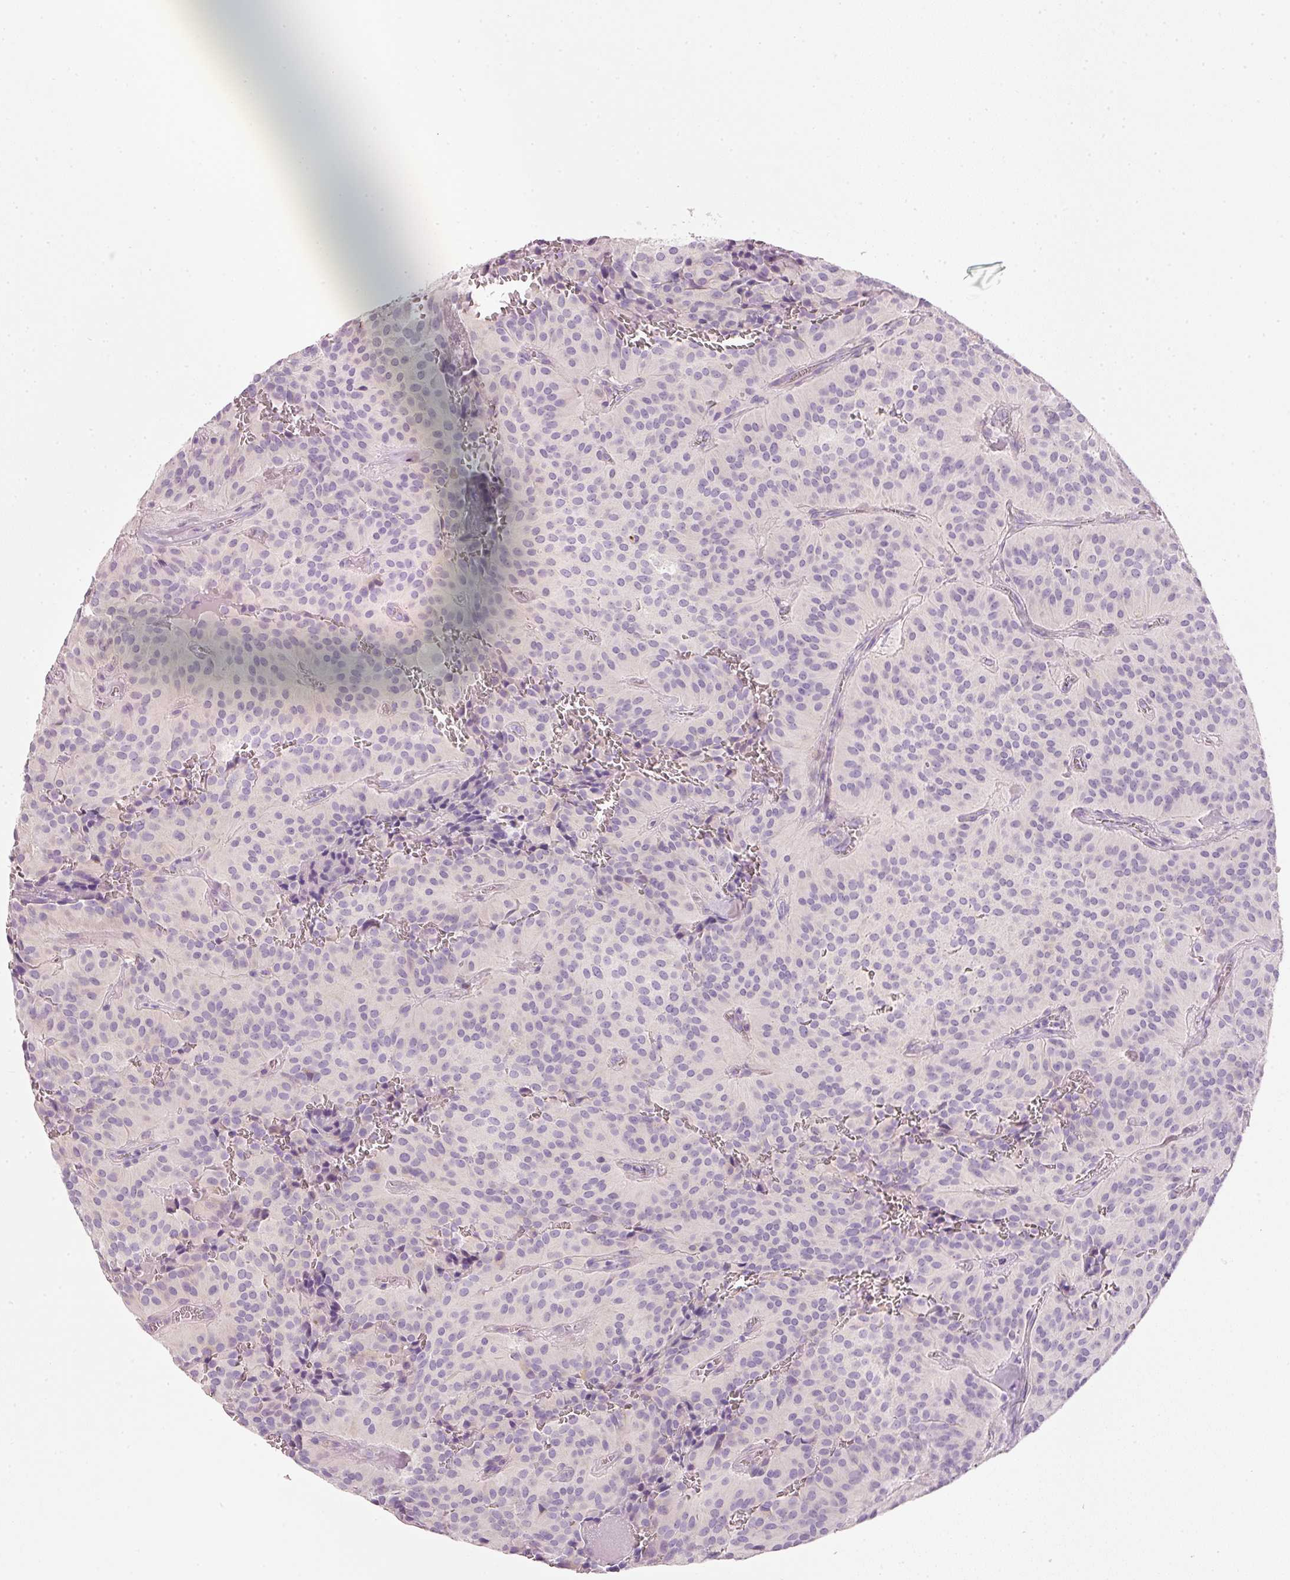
{"staining": {"intensity": "negative", "quantity": "none", "location": "none"}, "tissue": "glioma", "cell_type": "Tumor cells", "image_type": "cancer", "snomed": [{"axis": "morphology", "description": "Glioma, malignant, Low grade"}, {"axis": "topography", "description": "Brain"}], "caption": "Immunohistochemistry of human low-grade glioma (malignant) reveals no staining in tumor cells.", "gene": "PDXDC1", "patient": {"sex": "male", "age": 42}}